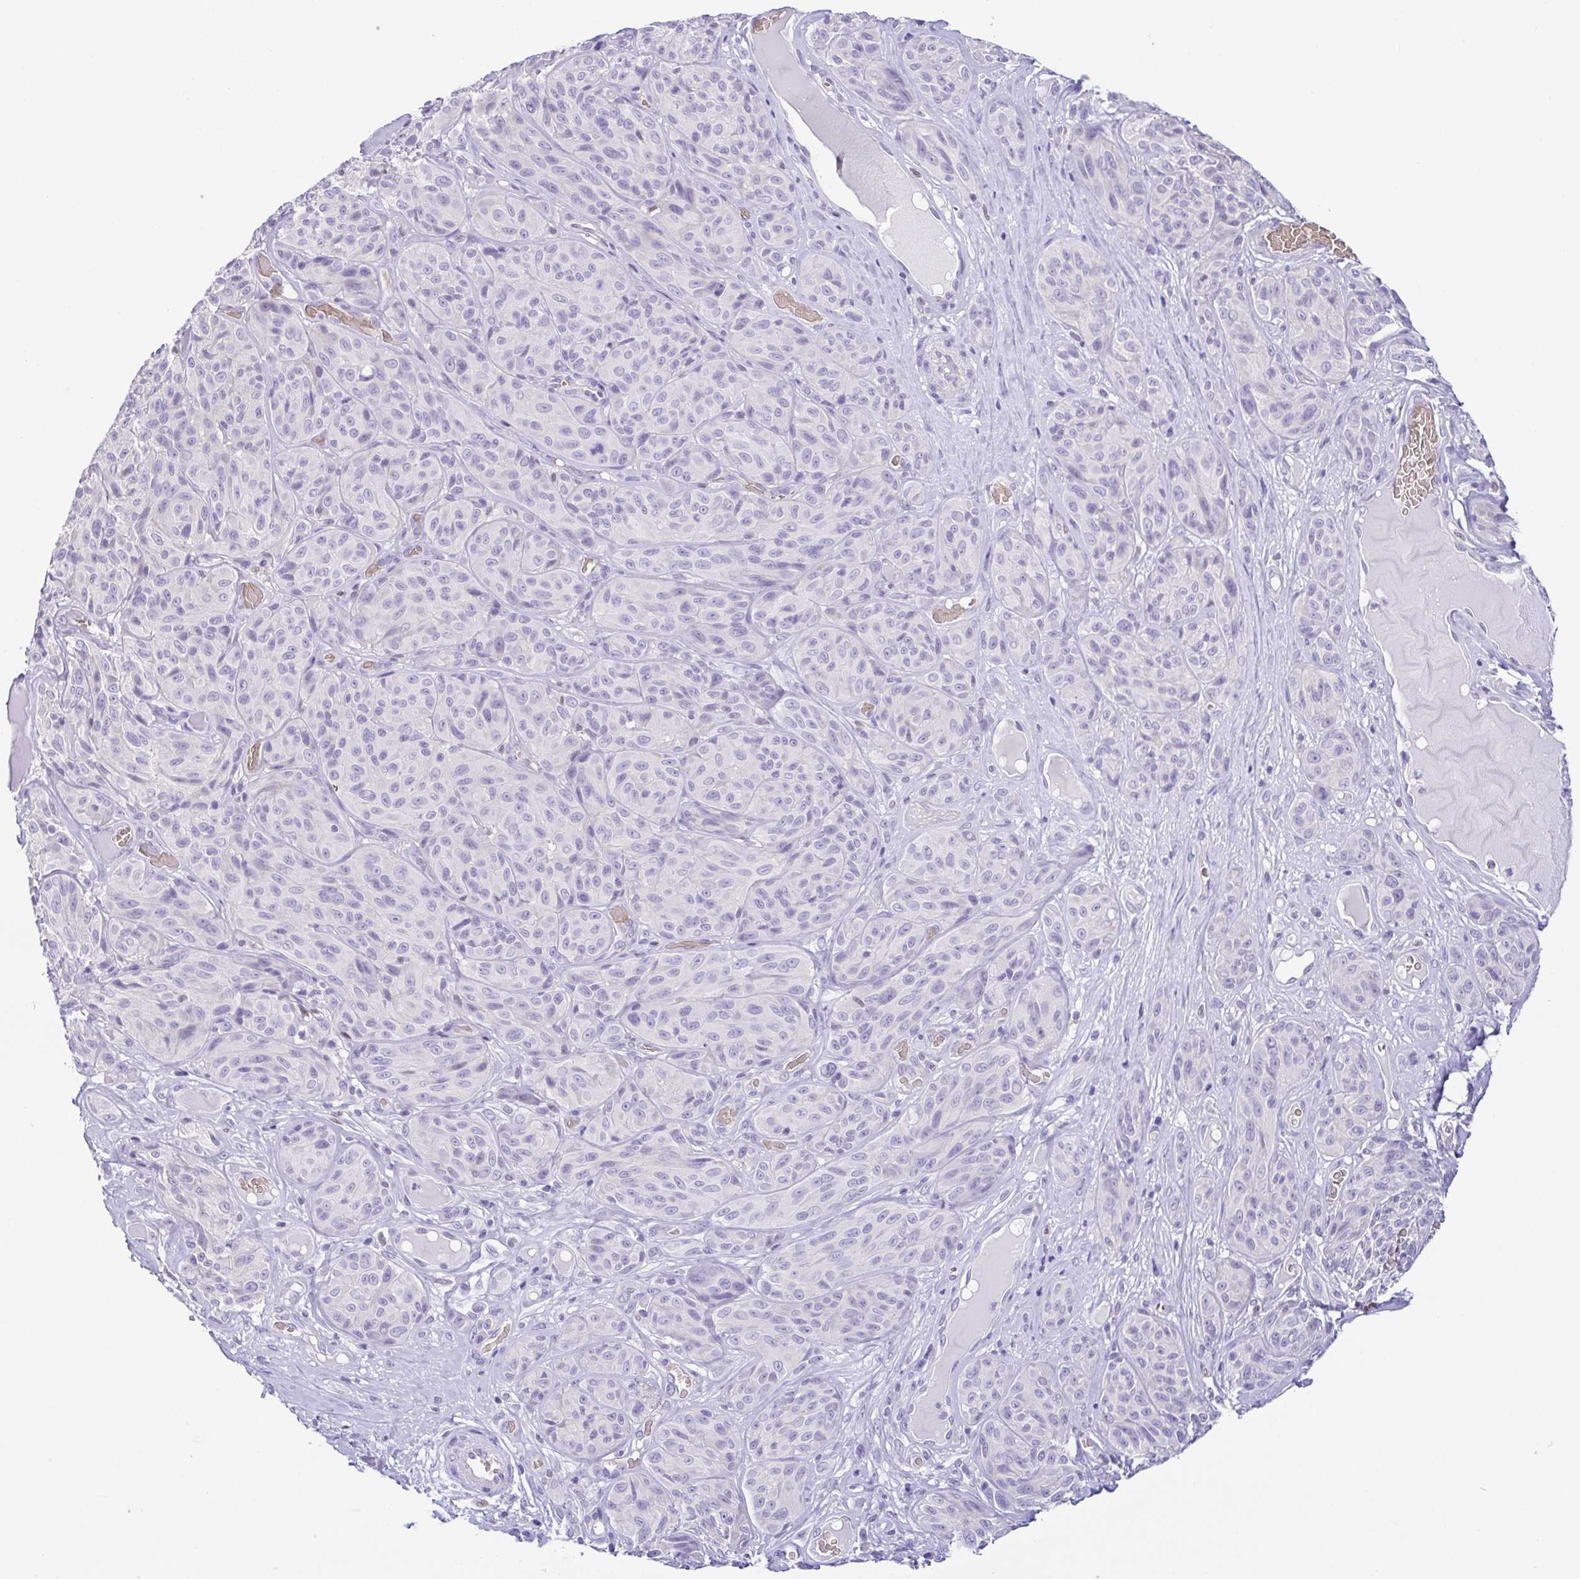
{"staining": {"intensity": "negative", "quantity": "none", "location": "none"}, "tissue": "melanoma", "cell_type": "Tumor cells", "image_type": "cancer", "snomed": [{"axis": "morphology", "description": "Malignant melanoma, NOS"}, {"axis": "topography", "description": "Skin"}], "caption": "The photomicrograph exhibits no significant expression in tumor cells of melanoma. (DAB (3,3'-diaminobenzidine) IHC with hematoxylin counter stain).", "gene": "EPB42", "patient": {"sex": "male", "age": 91}}